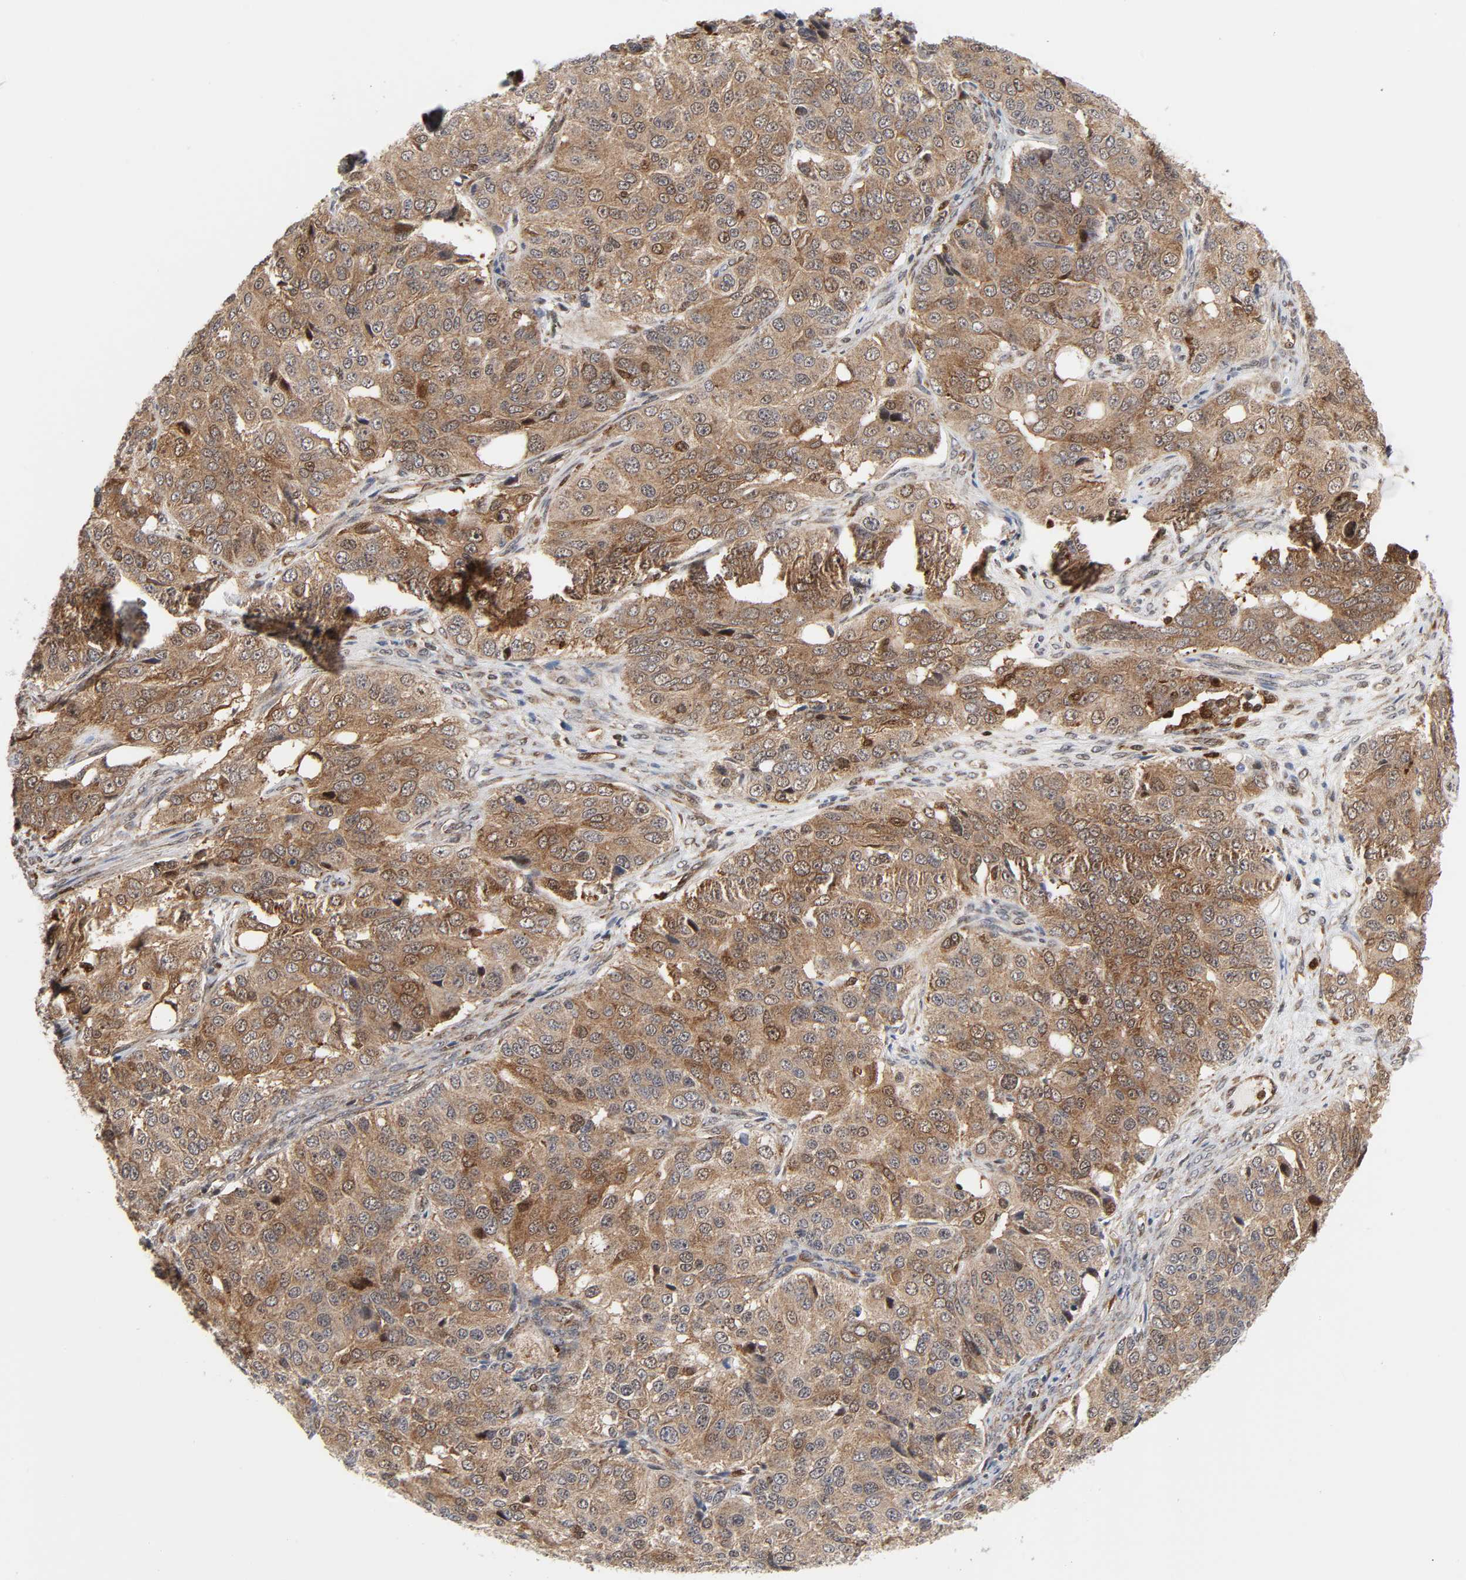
{"staining": {"intensity": "moderate", "quantity": ">75%", "location": "cytoplasmic/membranous"}, "tissue": "ovarian cancer", "cell_type": "Tumor cells", "image_type": "cancer", "snomed": [{"axis": "morphology", "description": "Carcinoma, endometroid"}, {"axis": "topography", "description": "Ovary"}], "caption": "Immunohistochemical staining of human ovarian cancer demonstrates medium levels of moderate cytoplasmic/membranous positivity in approximately >75% of tumor cells.", "gene": "MAPK1", "patient": {"sex": "female", "age": 51}}